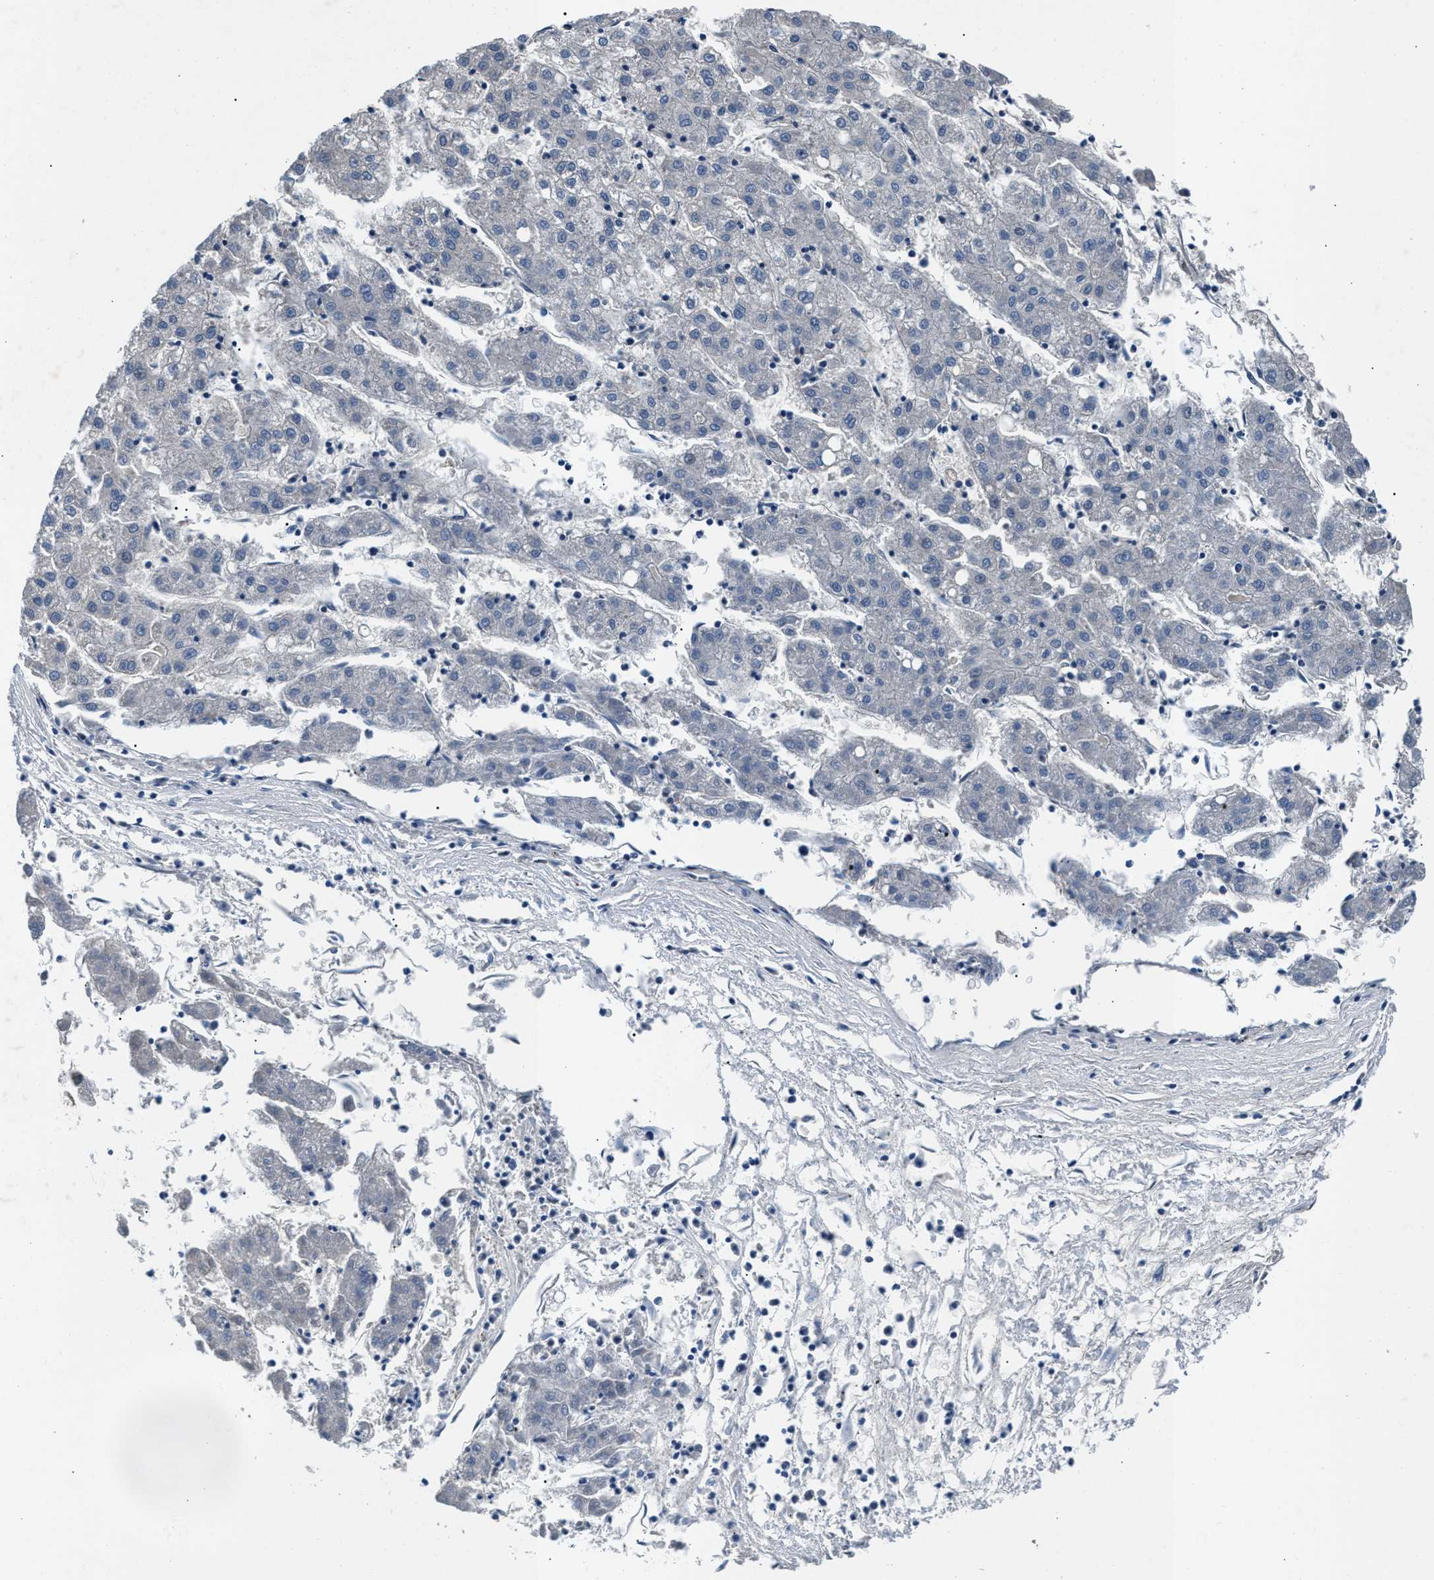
{"staining": {"intensity": "negative", "quantity": "none", "location": "none"}, "tissue": "liver cancer", "cell_type": "Tumor cells", "image_type": "cancer", "snomed": [{"axis": "morphology", "description": "Carcinoma, Hepatocellular, NOS"}, {"axis": "topography", "description": "Liver"}], "caption": "Hepatocellular carcinoma (liver) stained for a protein using immunohistochemistry exhibits no positivity tumor cells.", "gene": "CDRT4", "patient": {"sex": "male", "age": 72}}